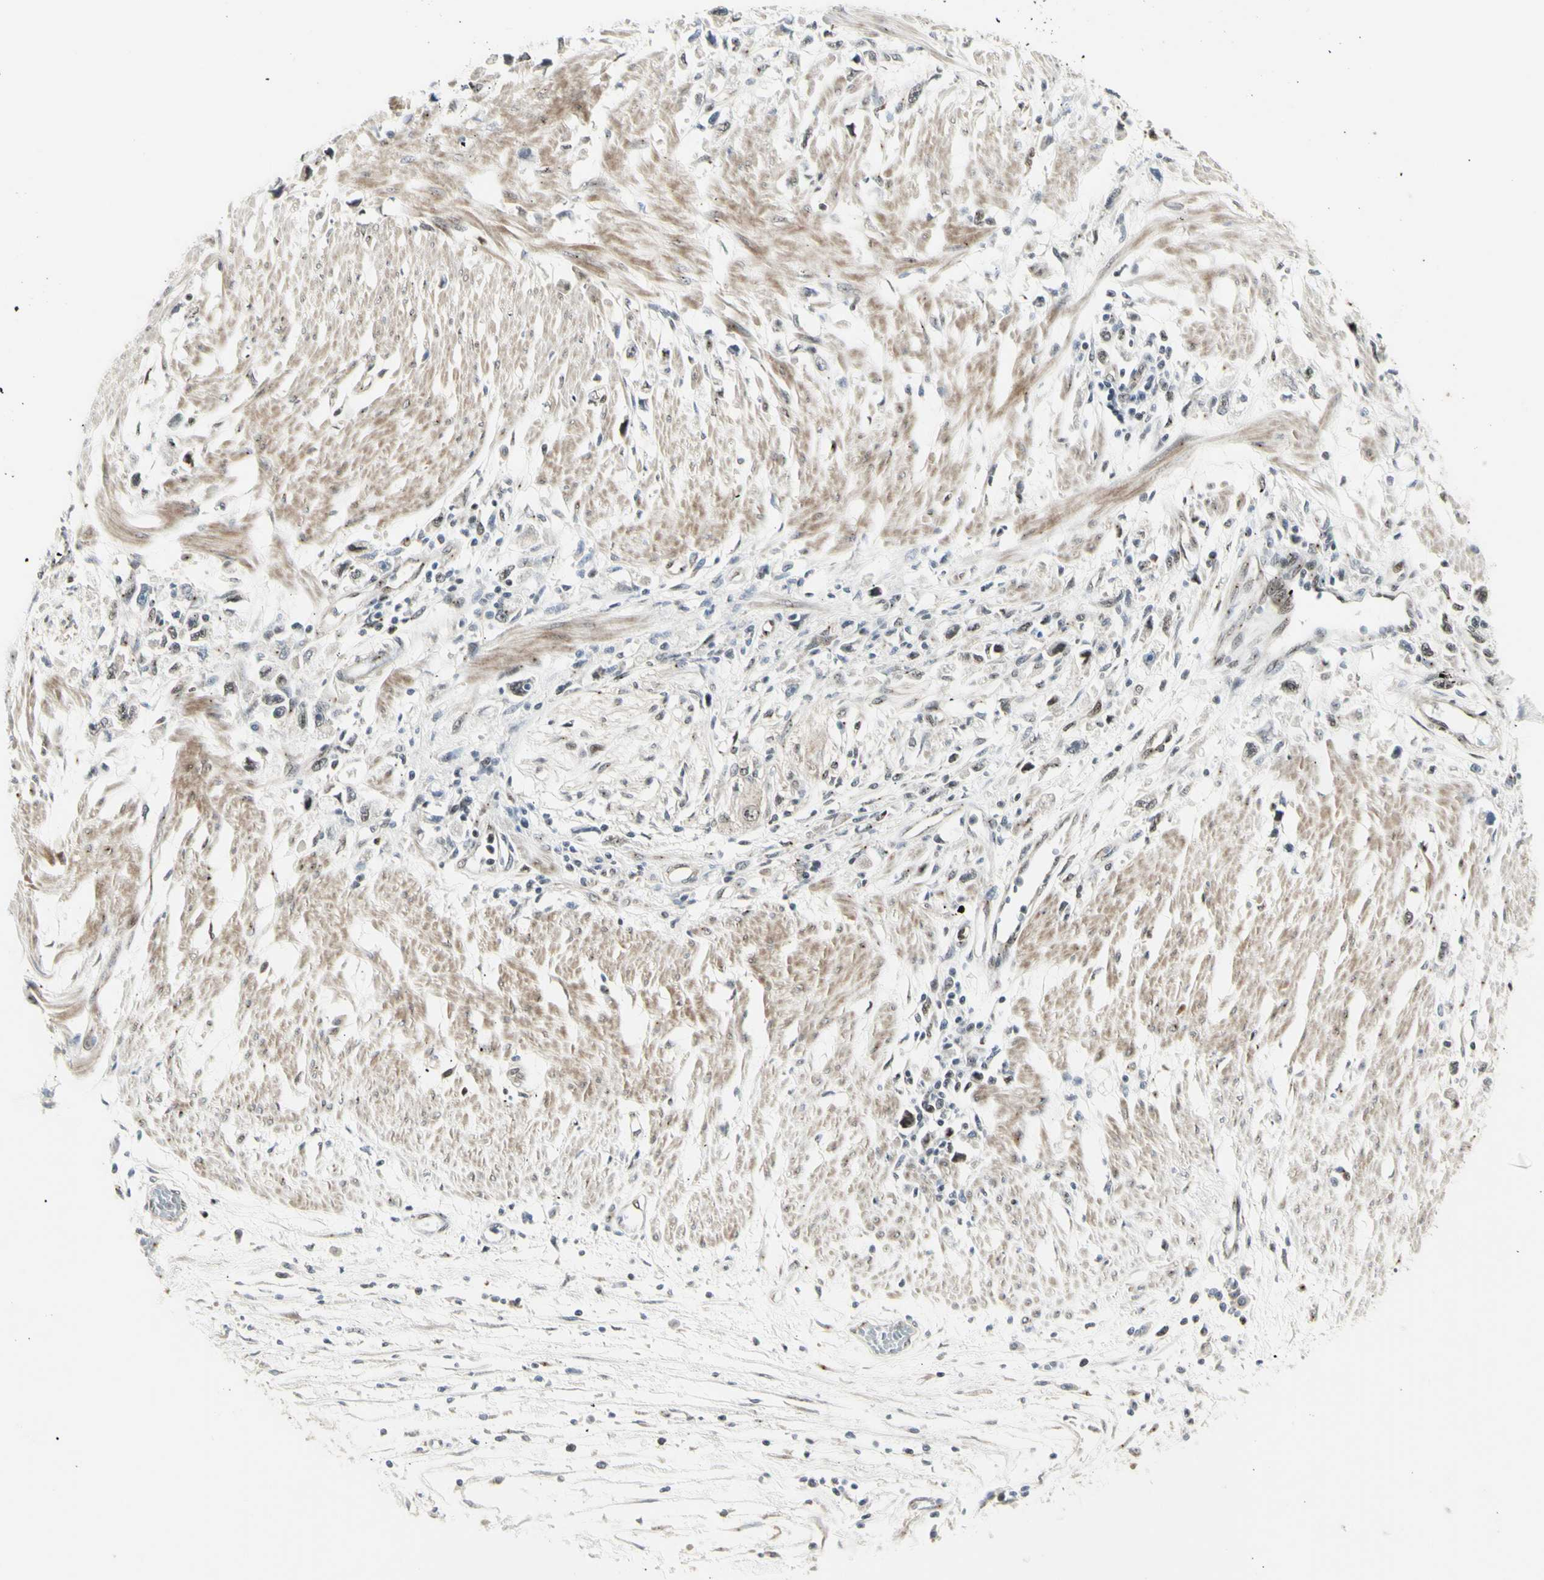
{"staining": {"intensity": "weak", "quantity": "<25%", "location": "nuclear"}, "tissue": "stomach cancer", "cell_type": "Tumor cells", "image_type": "cancer", "snomed": [{"axis": "morphology", "description": "Adenocarcinoma, NOS"}, {"axis": "topography", "description": "Stomach"}], "caption": "The histopathology image exhibits no staining of tumor cells in stomach adenocarcinoma.", "gene": "DHRS7B", "patient": {"sex": "female", "age": 59}}